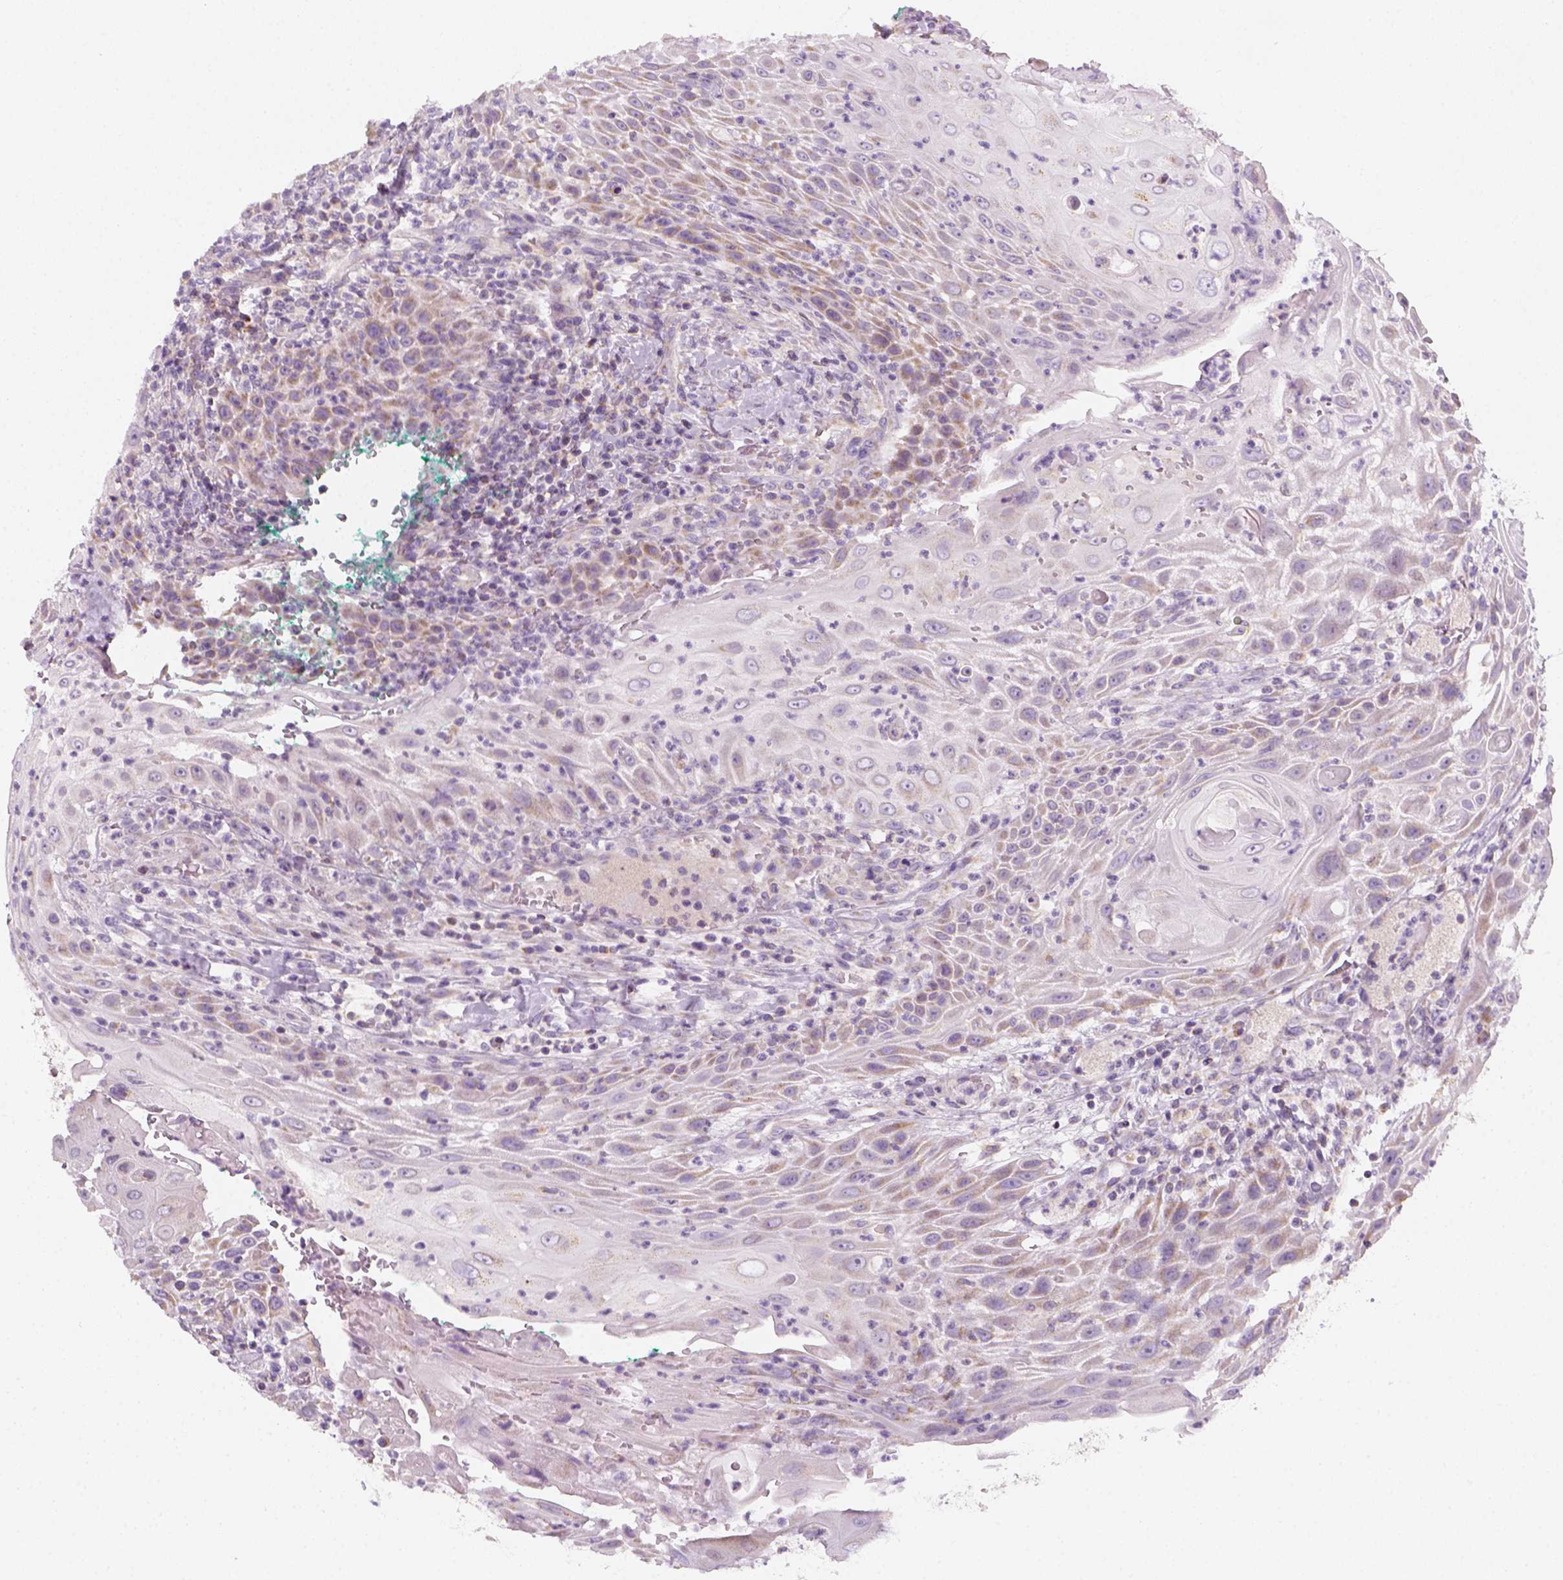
{"staining": {"intensity": "weak", "quantity": "25%-75%", "location": "cytoplasmic/membranous"}, "tissue": "head and neck cancer", "cell_type": "Tumor cells", "image_type": "cancer", "snomed": [{"axis": "morphology", "description": "Squamous cell carcinoma, NOS"}, {"axis": "topography", "description": "Head-Neck"}], "caption": "Weak cytoplasmic/membranous protein staining is identified in approximately 25%-75% of tumor cells in head and neck cancer. (Stains: DAB (3,3'-diaminobenzidine) in brown, nuclei in blue, Microscopy: brightfield microscopy at high magnification).", "gene": "AWAT2", "patient": {"sex": "male", "age": 69}}